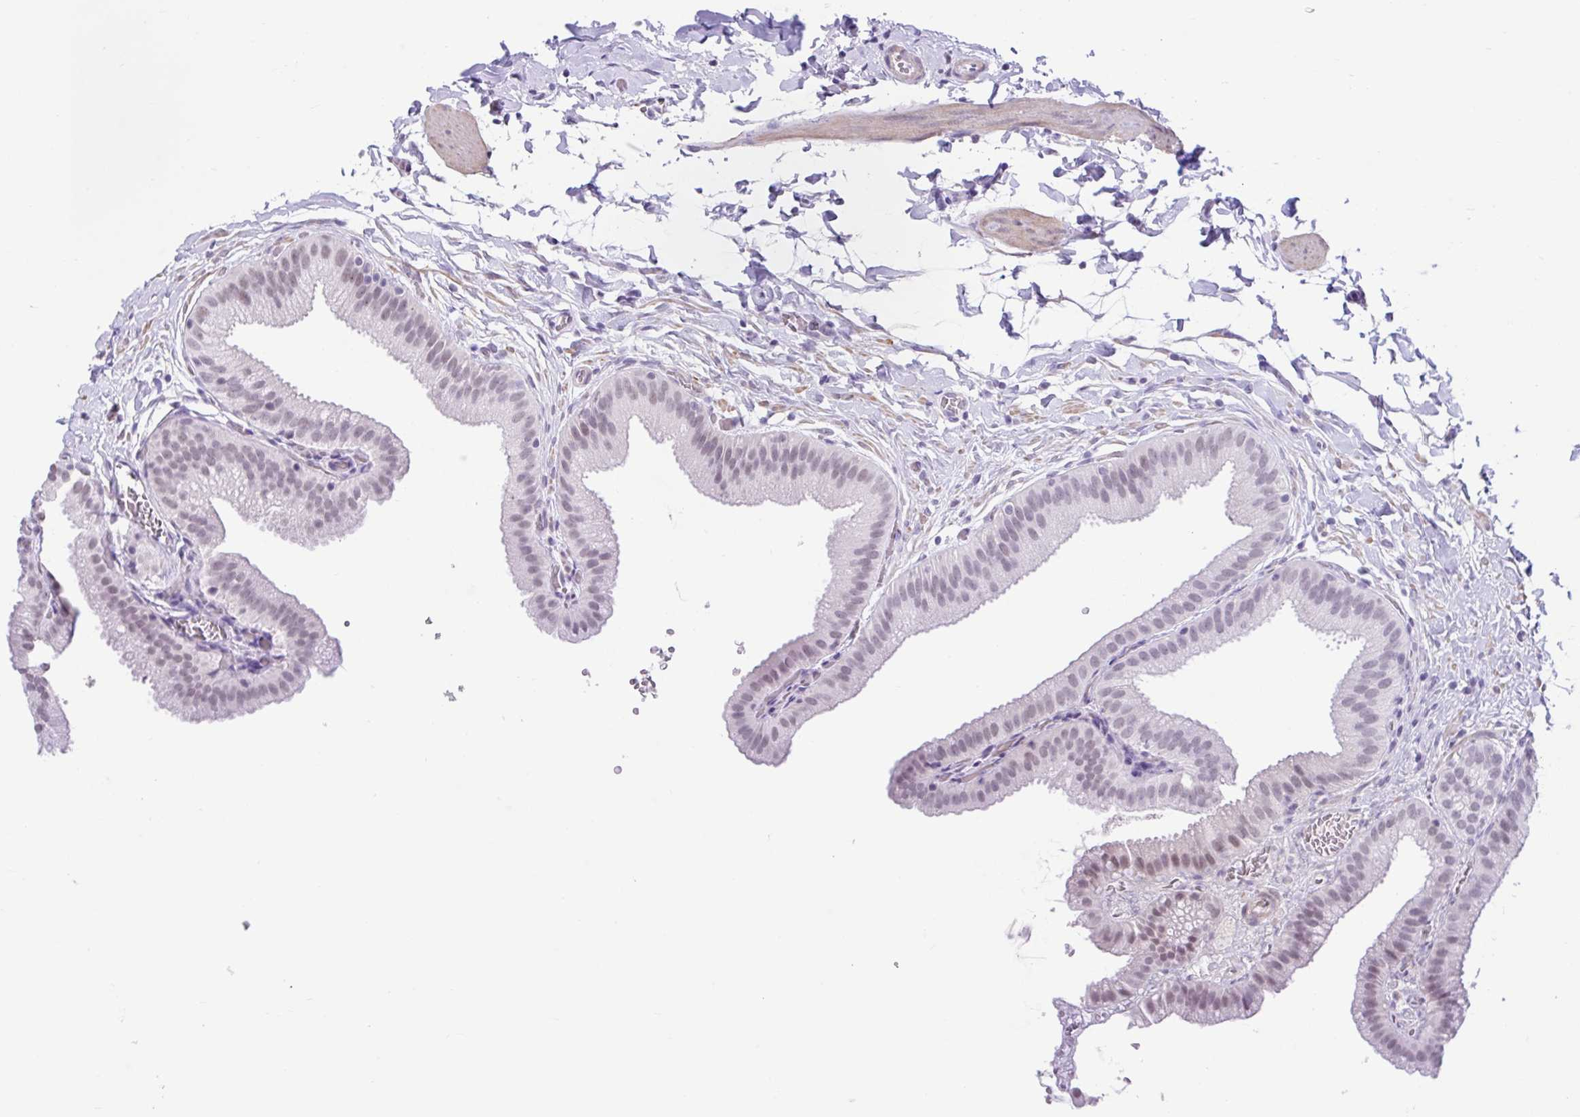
{"staining": {"intensity": "weak", "quantity": "25%-75%", "location": "nuclear"}, "tissue": "gallbladder", "cell_type": "Glandular cells", "image_type": "normal", "snomed": [{"axis": "morphology", "description": "Normal tissue, NOS"}, {"axis": "topography", "description": "Gallbladder"}], "caption": "This is a micrograph of immunohistochemistry (IHC) staining of benign gallbladder, which shows weak expression in the nuclear of glandular cells.", "gene": "DCAF17", "patient": {"sex": "female", "age": 63}}